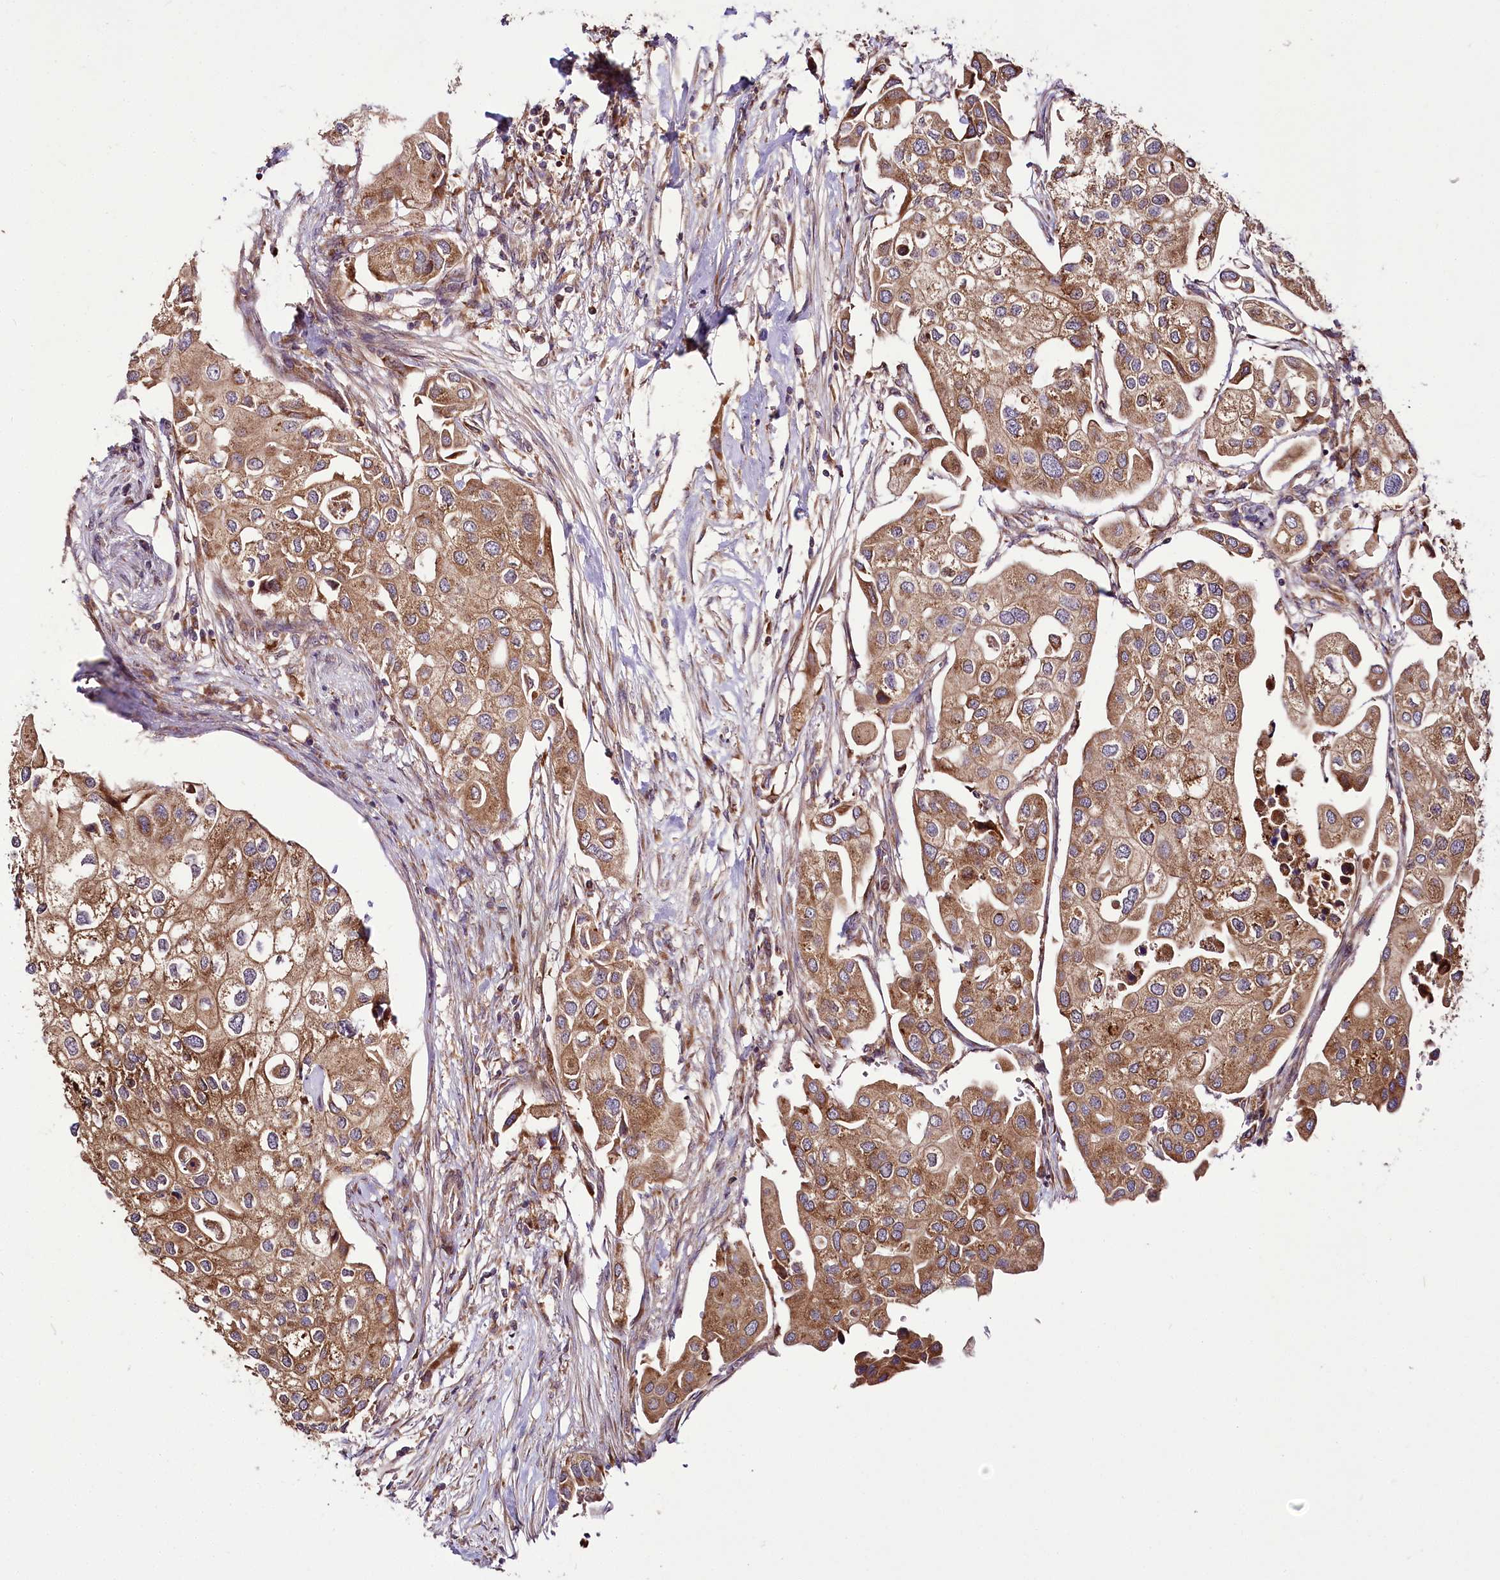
{"staining": {"intensity": "moderate", "quantity": ">75%", "location": "cytoplasmic/membranous"}, "tissue": "urothelial cancer", "cell_type": "Tumor cells", "image_type": "cancer", "snomed": [{"axis": "morphology", "description": "Urothelial carcinoma, High grade"}, {"axis": "topography", "description": "Urinary bladder"}], "caption": "High-power microscopy captured an immunohistochemistry (IHC) photomicrograph of urothelial carcinoma (high-grade), revealing moderate cytoplasmic/membranous positivity in about >75% of tumor cells.", "gene": "RAB7A", "patient": {"sex": "male", "age": 64}}